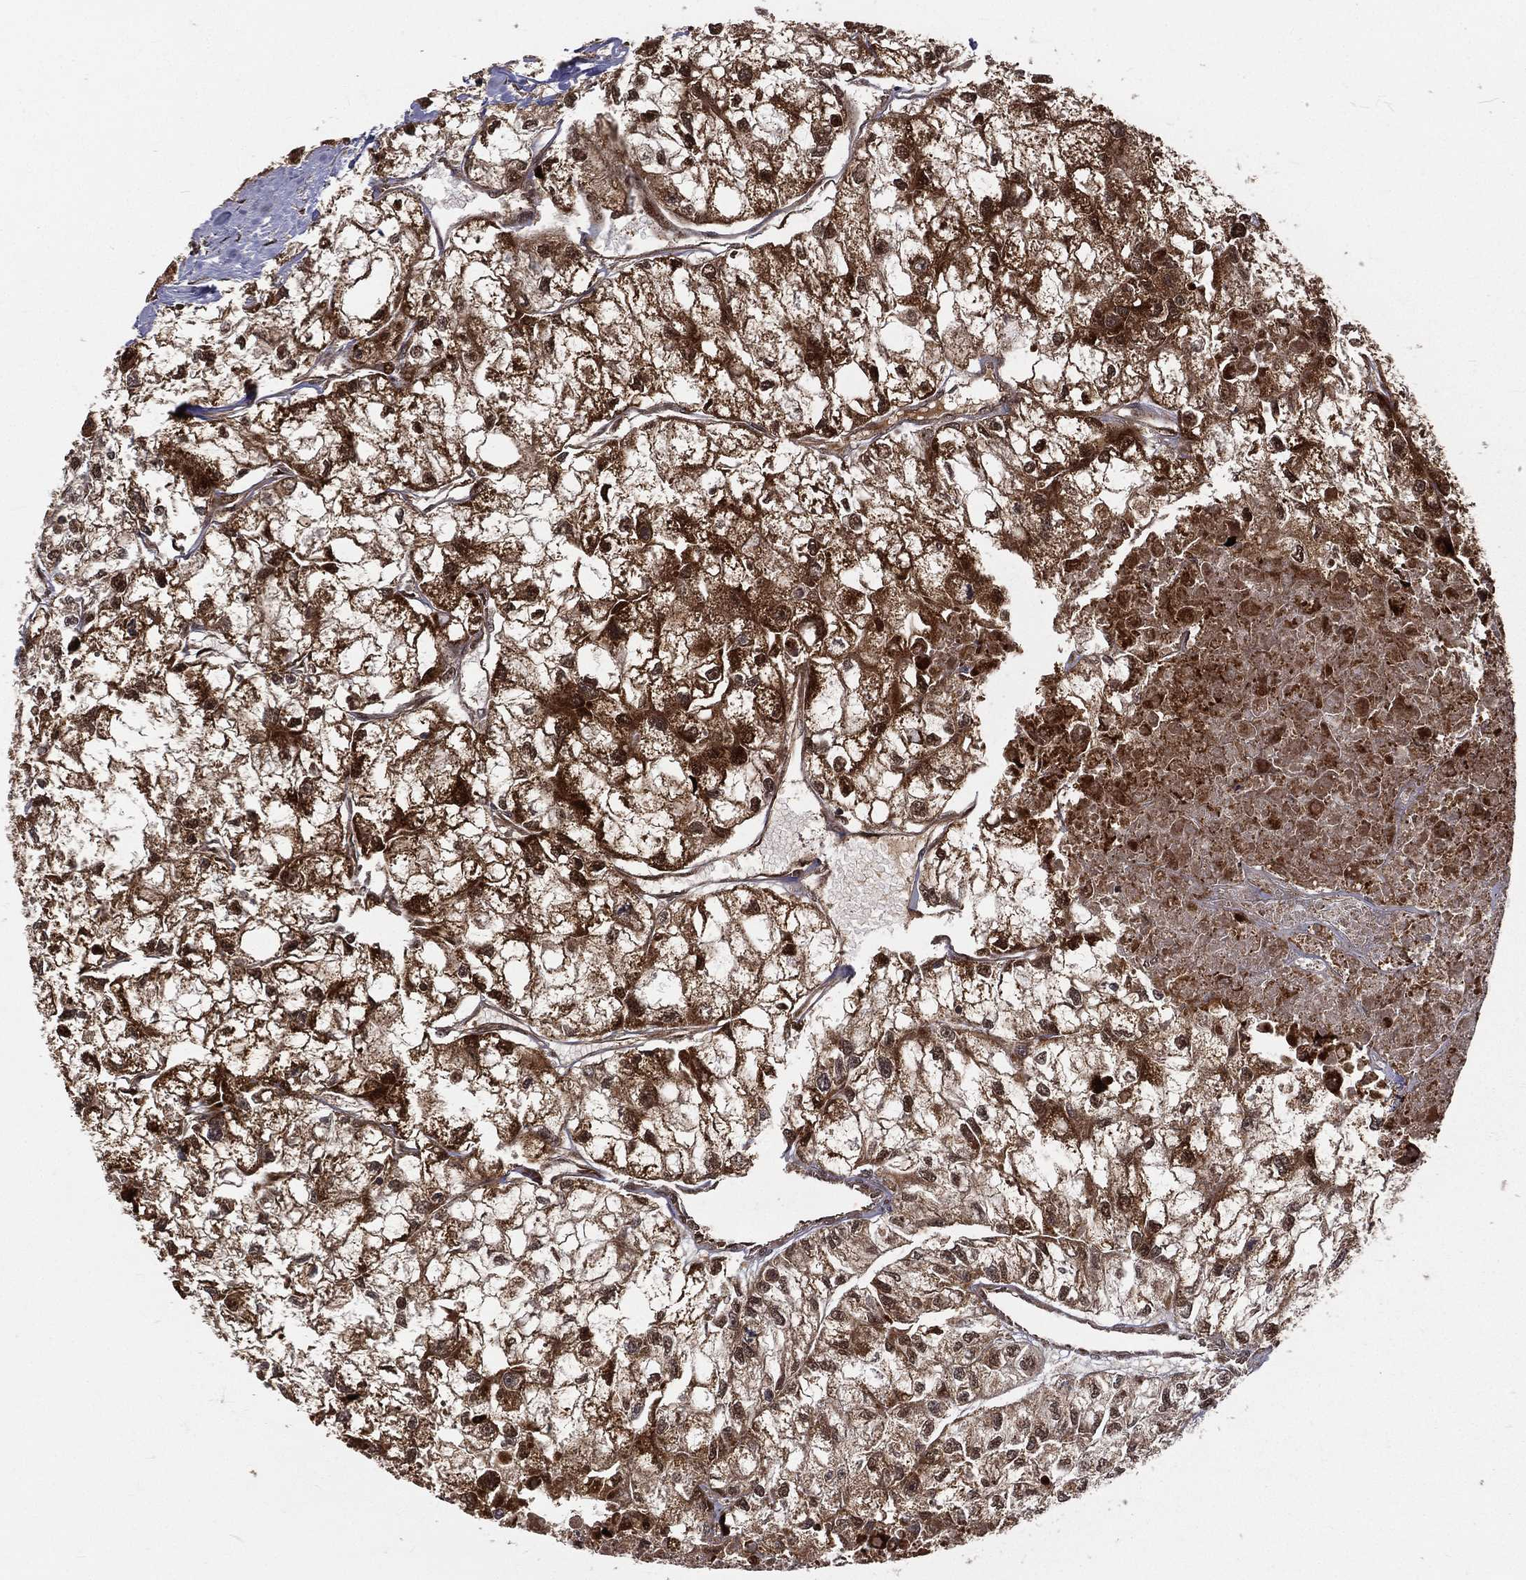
{"staining": {"intensity": "strong", "quantity": ">75%", "location": "cytoplasmic/membranous,nuclear"}, "tissue": "renal cancer", "cell_type": "Tumor cells", "image_type": "cancer", "snomed": [{"axis": "morphology", "description": "Adenocarcinoma, NOS"}, {"axis": "topography", "description": "Kidney"}], "caption": "A high-resolution photomicrograph shows immunohistochemistry staining of renal adenocarcinoma, which displays strong cytoplasmic/membranous and nuclear staining in about >75% of tumor cells. The protein is stained brown, and the nuclei are stained in blue (DAB IHC with brightfield microscopy, high magnification).", "gene": "MDM2", "patient": {"sex": "male", "age": 56}}